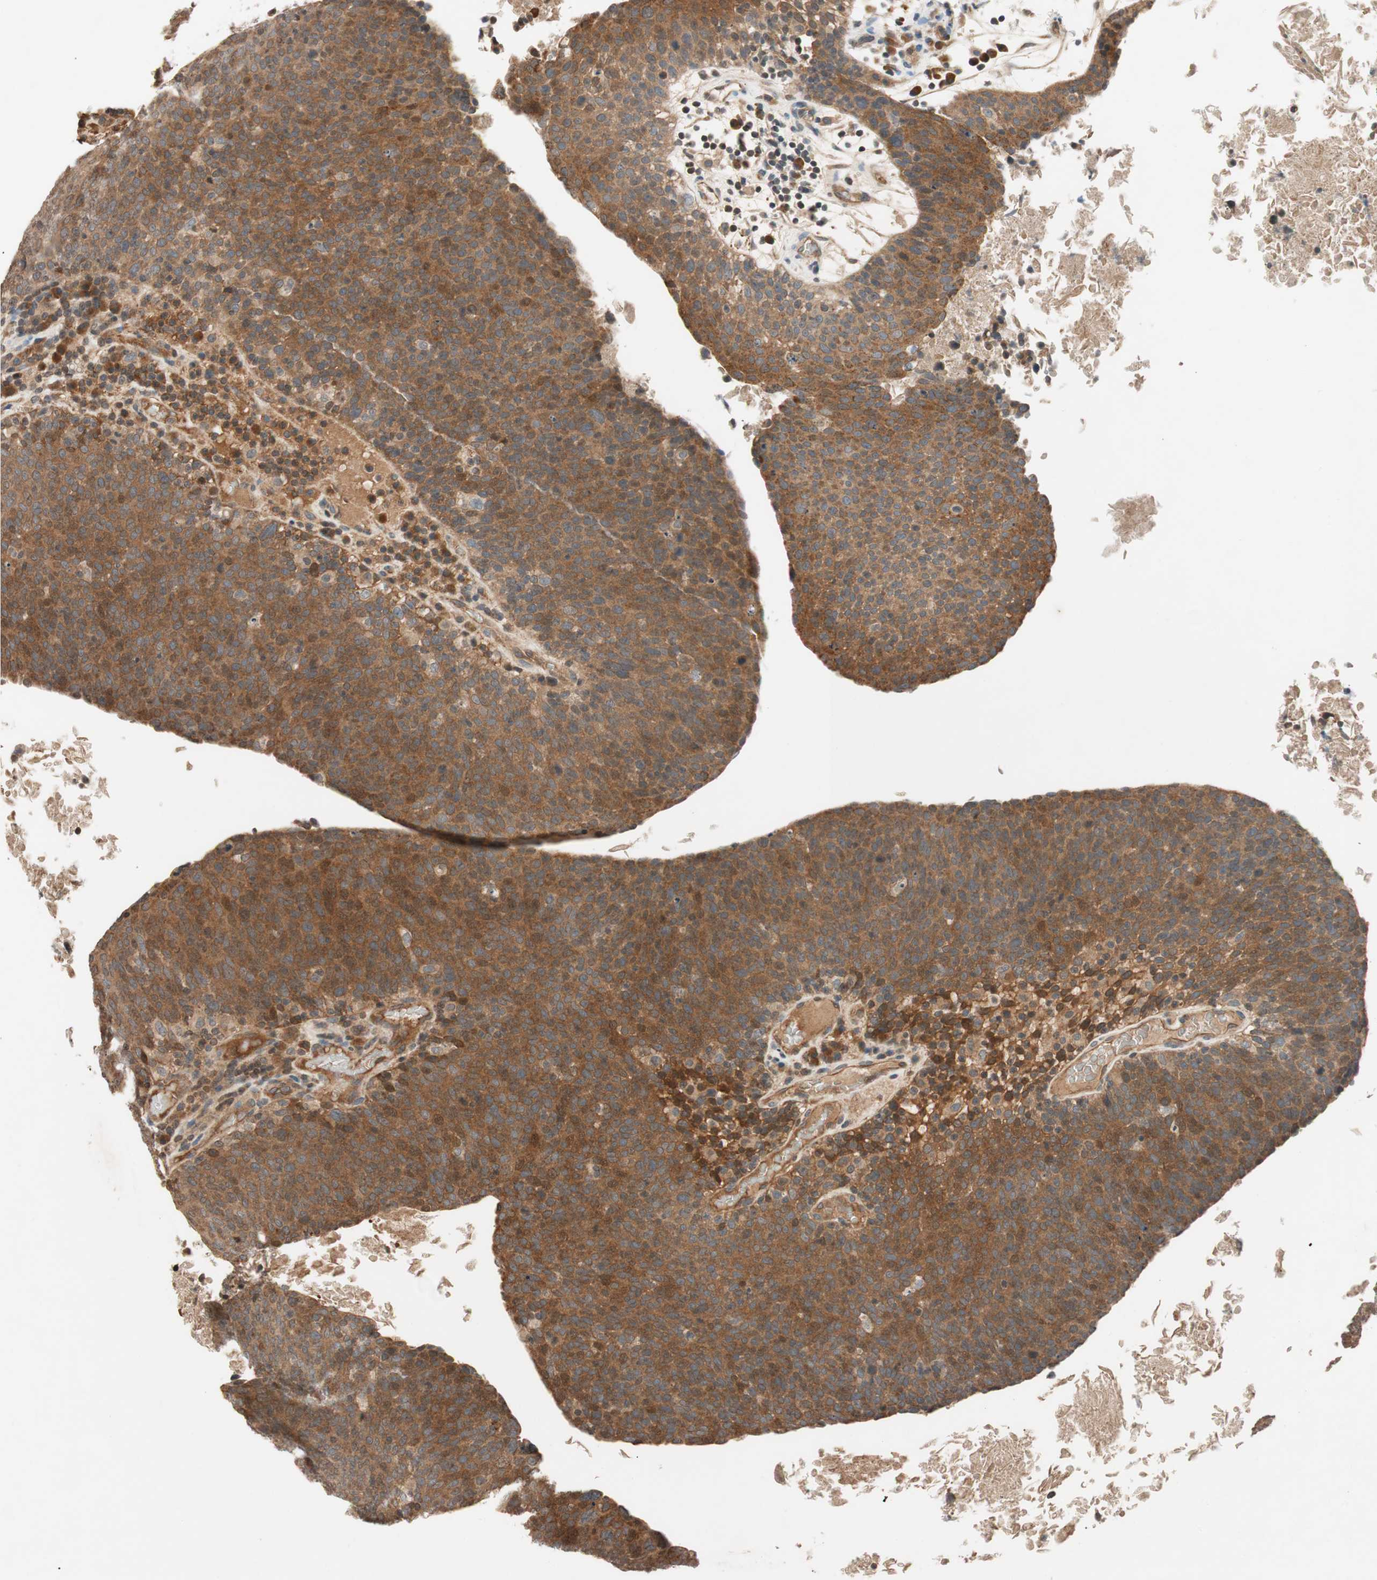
{"staining": {"intensity": "strong", "quantity": ">75%", "location": "cytoplasmic/membranous"}, "tissue": "head and neck cancer", "cell_type": "Tumor cells", "image_type": "cancer", "snomed": [{"axis": "morphology", "description": "Squamous cell carcinoma, NOS"}, {"axis": "morphology", "description": "Squamous cell carcinoma, metastatic, NOS"}, {"axis": "topography", "description": "Lymph node"}, {"axis": "topography", "description": "Head-Neck"}], "caption": "Strong cytoplasmic/membranous staining is present in about >75% of tumor cells in head and neck metastatic squamous cell carcinoma.", "gene": "GCLM", "patient": {"sex": "male", "age": 62}}